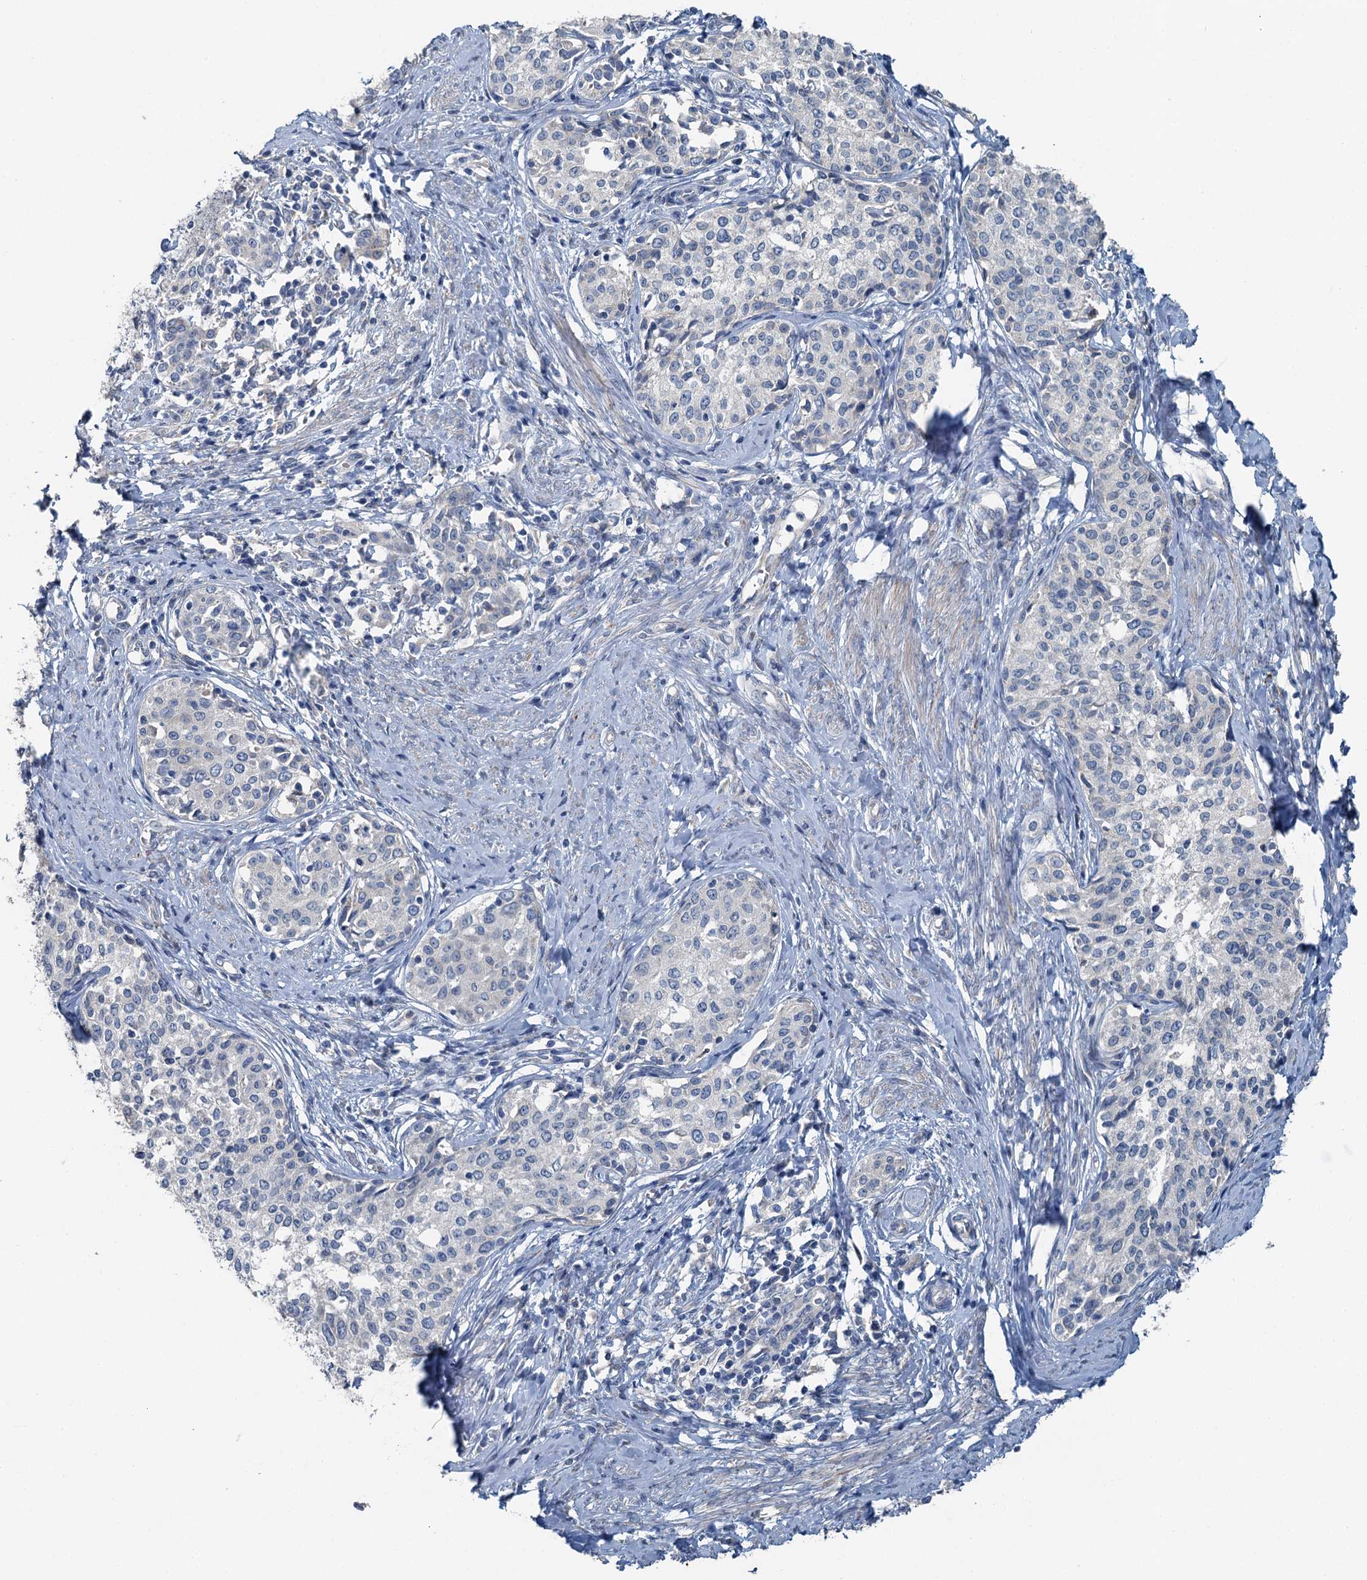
{"staining": {"intensity": "negative", "quantity": "none", "location": "none"}, "tissue": "cervical cancer", "cell_type": "Tumor cells", "image_type": "cancer", "snomed": [{"axis": "morphology", "description": "Squamous cell carcinoma, NOS"}, {"axis": "morphology", "description": "Adenocarcinoma, NOS"}, {"axis": "topography", "description": "Cervix"}], "caption": "Tumor cells are negative for protein expression in human cervical cancer.", "gene": "C6orf120", "patient": {"sex": "female", "age": 52}}